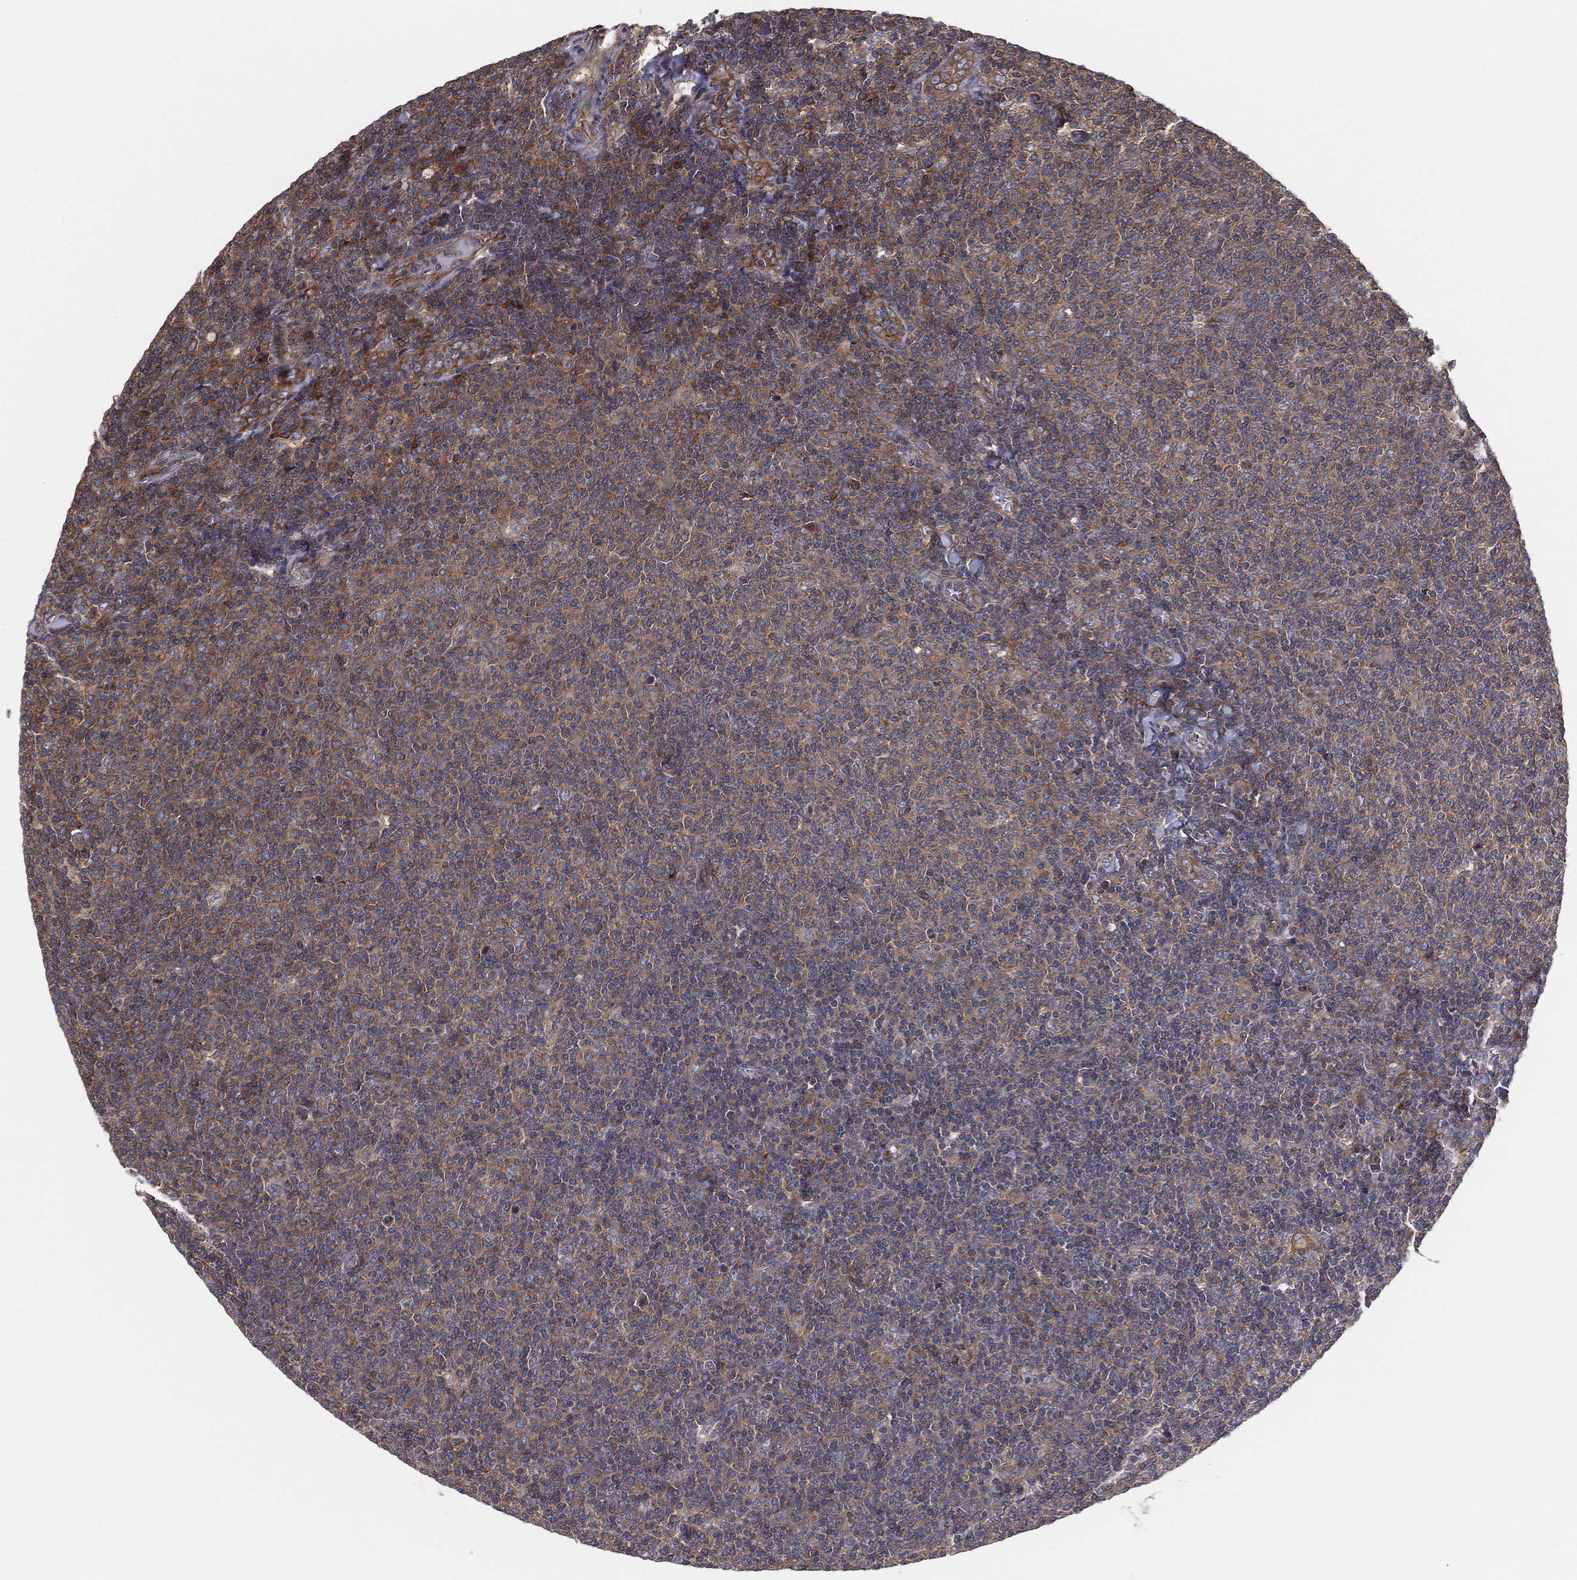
{"staining": {"intensity": "moderate", "quantity": "25%-75%", "location": "cytoplasmic/membranous"}, "tissue": "lymphoma", "cell_type": "Tumor cells", "image_type": "cancer", "snomed": [{"axis": "morphology", "description": "Malignant lymphoma, non-Hodgkin's type, Low grade"}, {"axis": "topography", "description": "Lymph node"}], "caption": "IHC (DAB) staining of human lymphoma shows moderate cytoplasmic/membranous protein expression in approximately 25%-75% of tumor cells. Using DAB (3,3'-diaminobenzidine) (brown) and hematoxylin (blue) stains, captured at high magnification using brightfield microscopy.", "gene": "EIF2B5", "patient": {"sex": "male", "age": 52}}